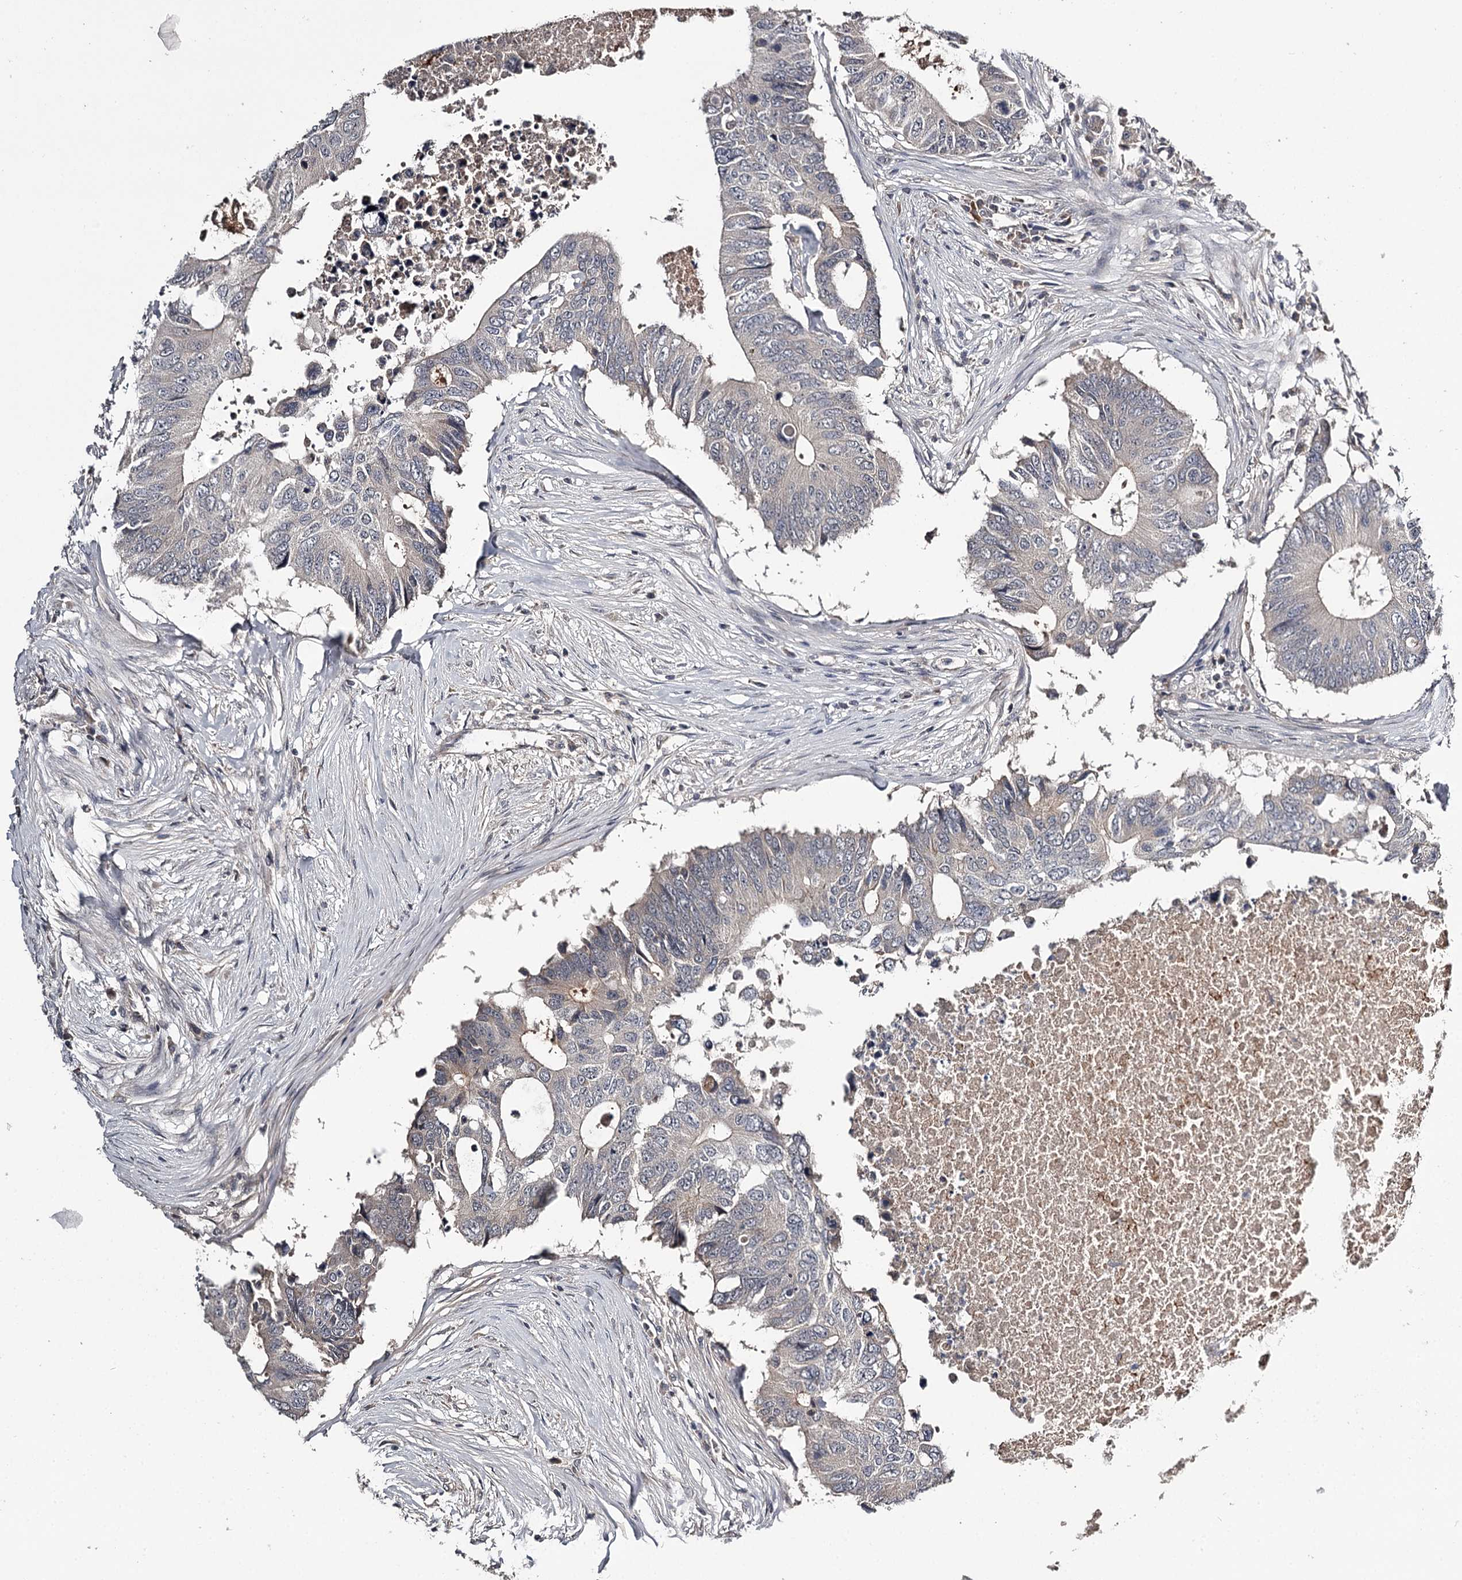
{"staining": {"intensity": "weak", "quantity": "<25%", "location": "cytoplasmic/membranous"}, "tissue": "colorectal cancer", "cell_type": "Tumor cells", "image_type": "cancer", "snomed": [{"axis": "morphology", "description": "Adenocarcinoma, NOS"}, {"axis": "topography", "description": "Colon"}], "caption": "Tumor cells are negative for brown protein staining in colorectal cancer (adenocarcinoma).", "gene": "CWF19L2", "patient": {"sex": "male", "age": 71}}